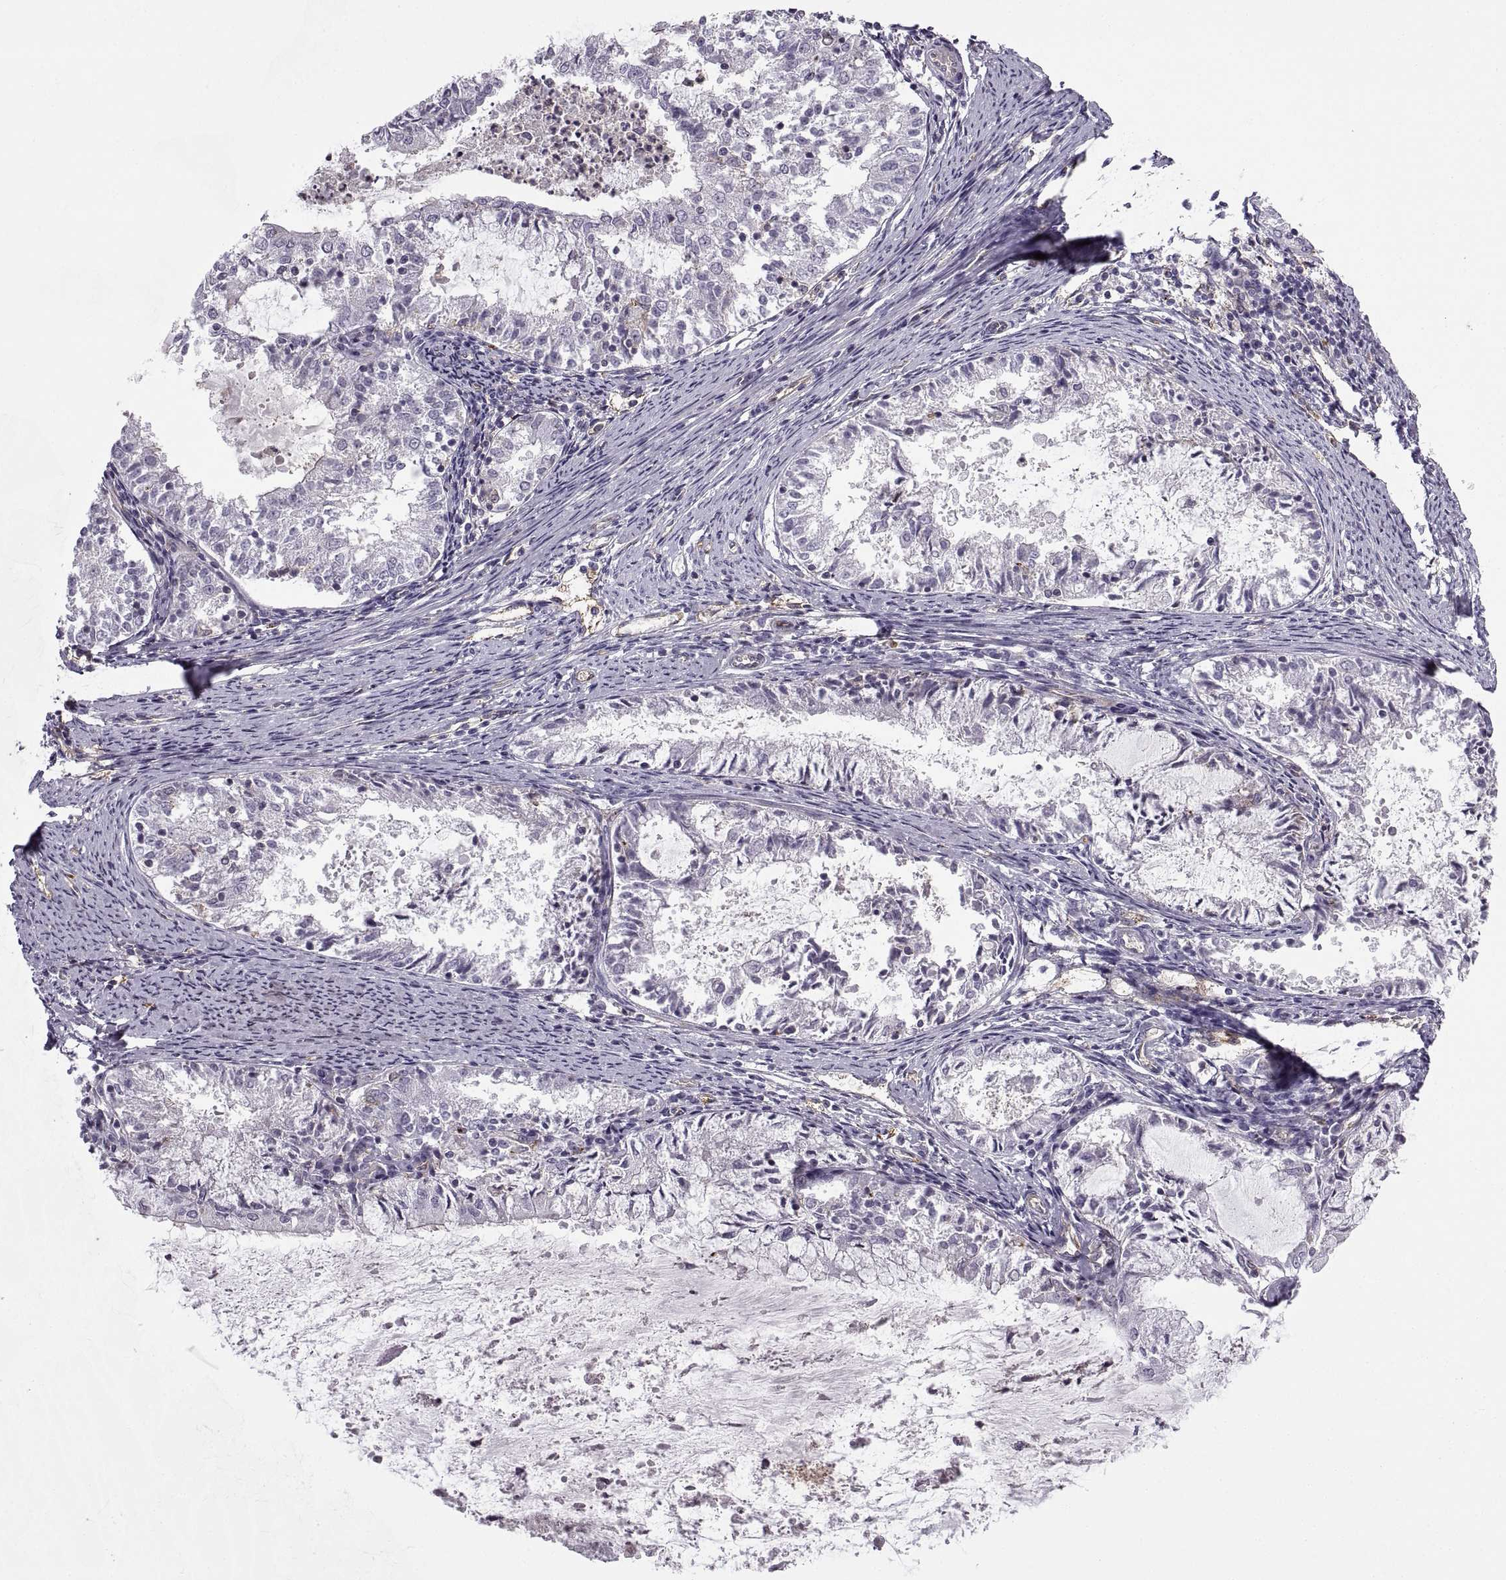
{"staining": {"intensity": "negative", "quantity": "none", "location": "none"}, "tissue": "endometrial cancer", "cell_type": "Tumor cells", "image_type": "cancer", "snomed": [{"axis": "morphology", "description": "Adenocarcinoma, NOS"}, {"axis": "topography", "description": "Endometrium"}], "caption": "Protein analysis of adenocarcinoma (endometrial) shows no significant positivity in tumor cells.", "gene": "RALB", "patient": {"sex": "female", "age": 57}}